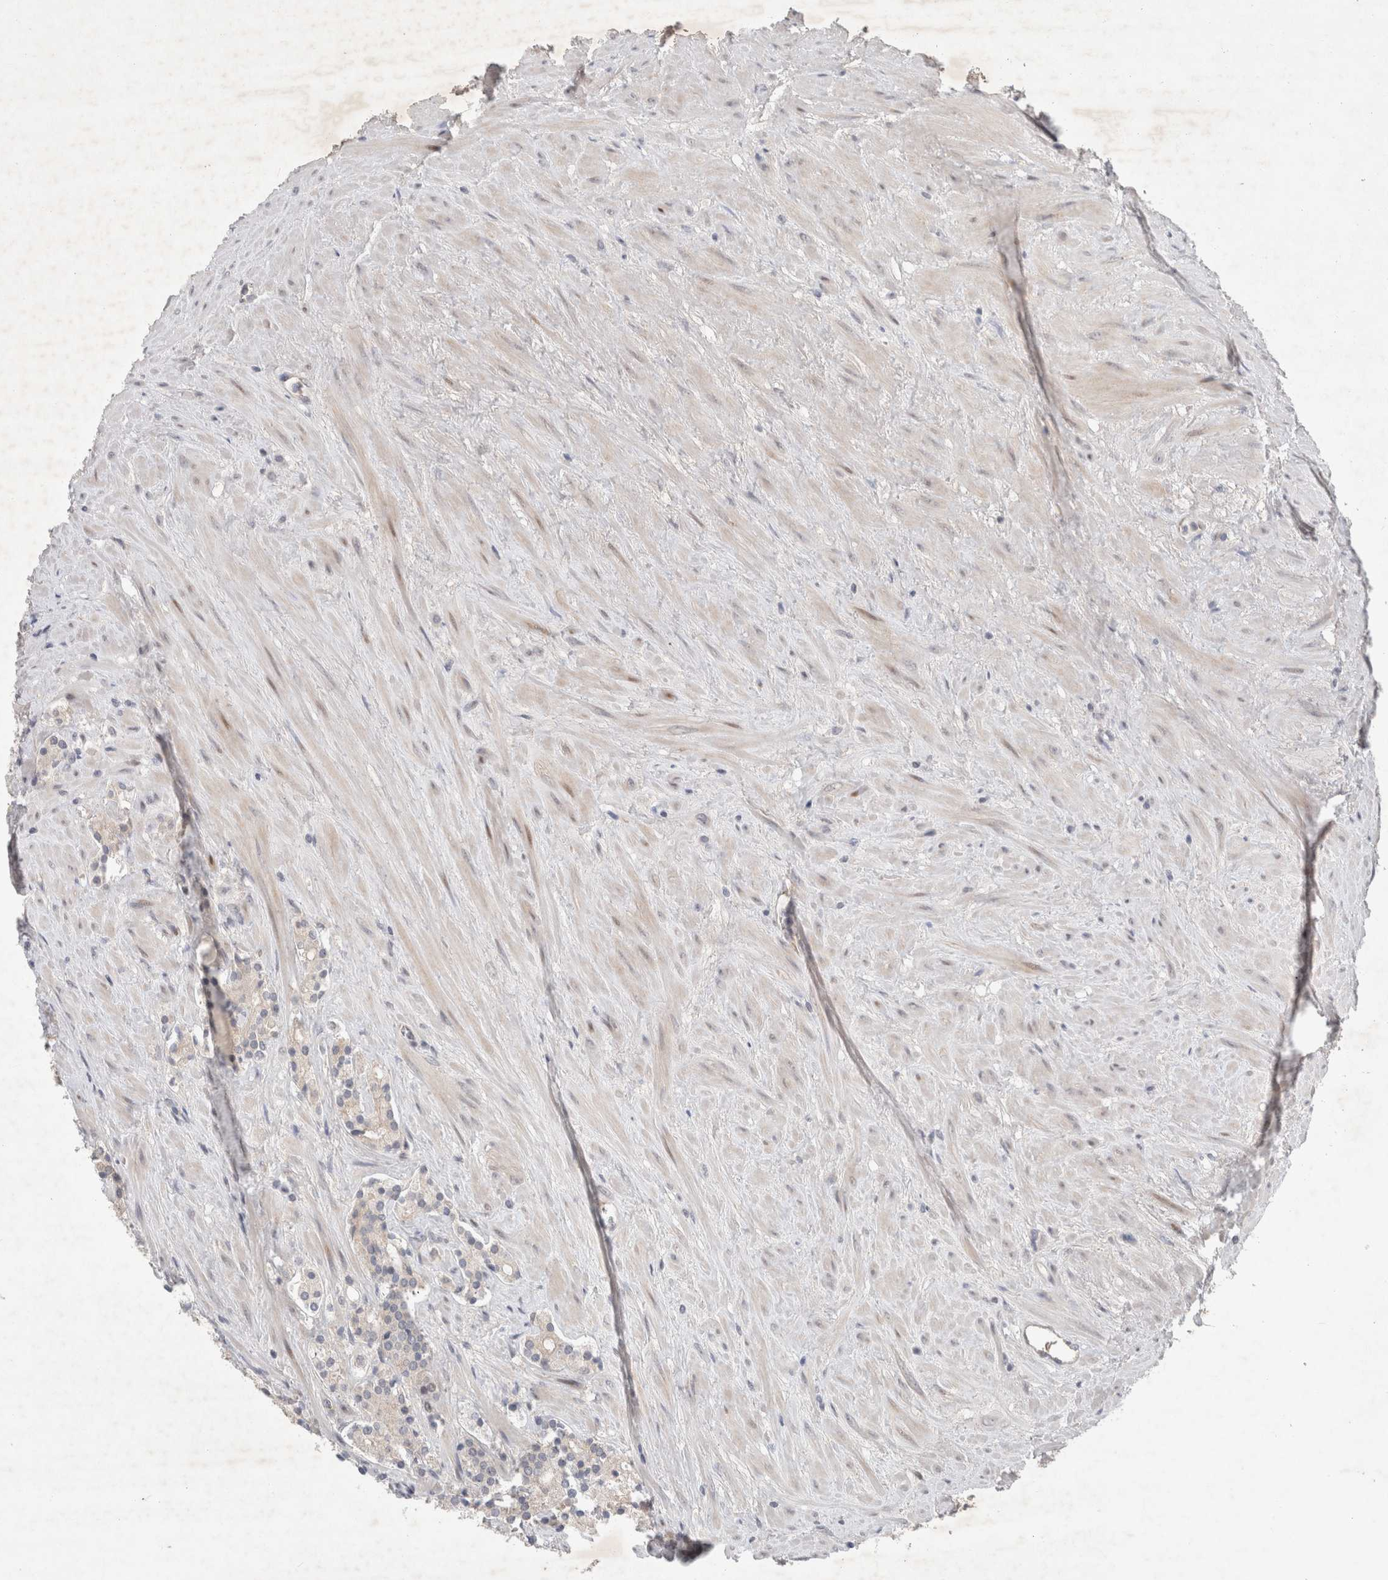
{"staining": {"intensity": "negative", "quantity": "none", "location": "none"}, "tissue": "prostate cancer", "cell_type": "Tumor cells", "image_type": "cancer", "snomed": [{"axis": "morphology", "description": "Adenocarcinoma, High grade"}, {"axis": "topography", "description": "Prostate"}], "caption": "A high-resolution image shows immunohistochemistry staining of prostate cancer (adenocarcinoma (high-grade)), which demonstrates no significant positivity in tumor cells.", "gene": "RASAL2", "patient": {"sex": "male", "age": 71}}